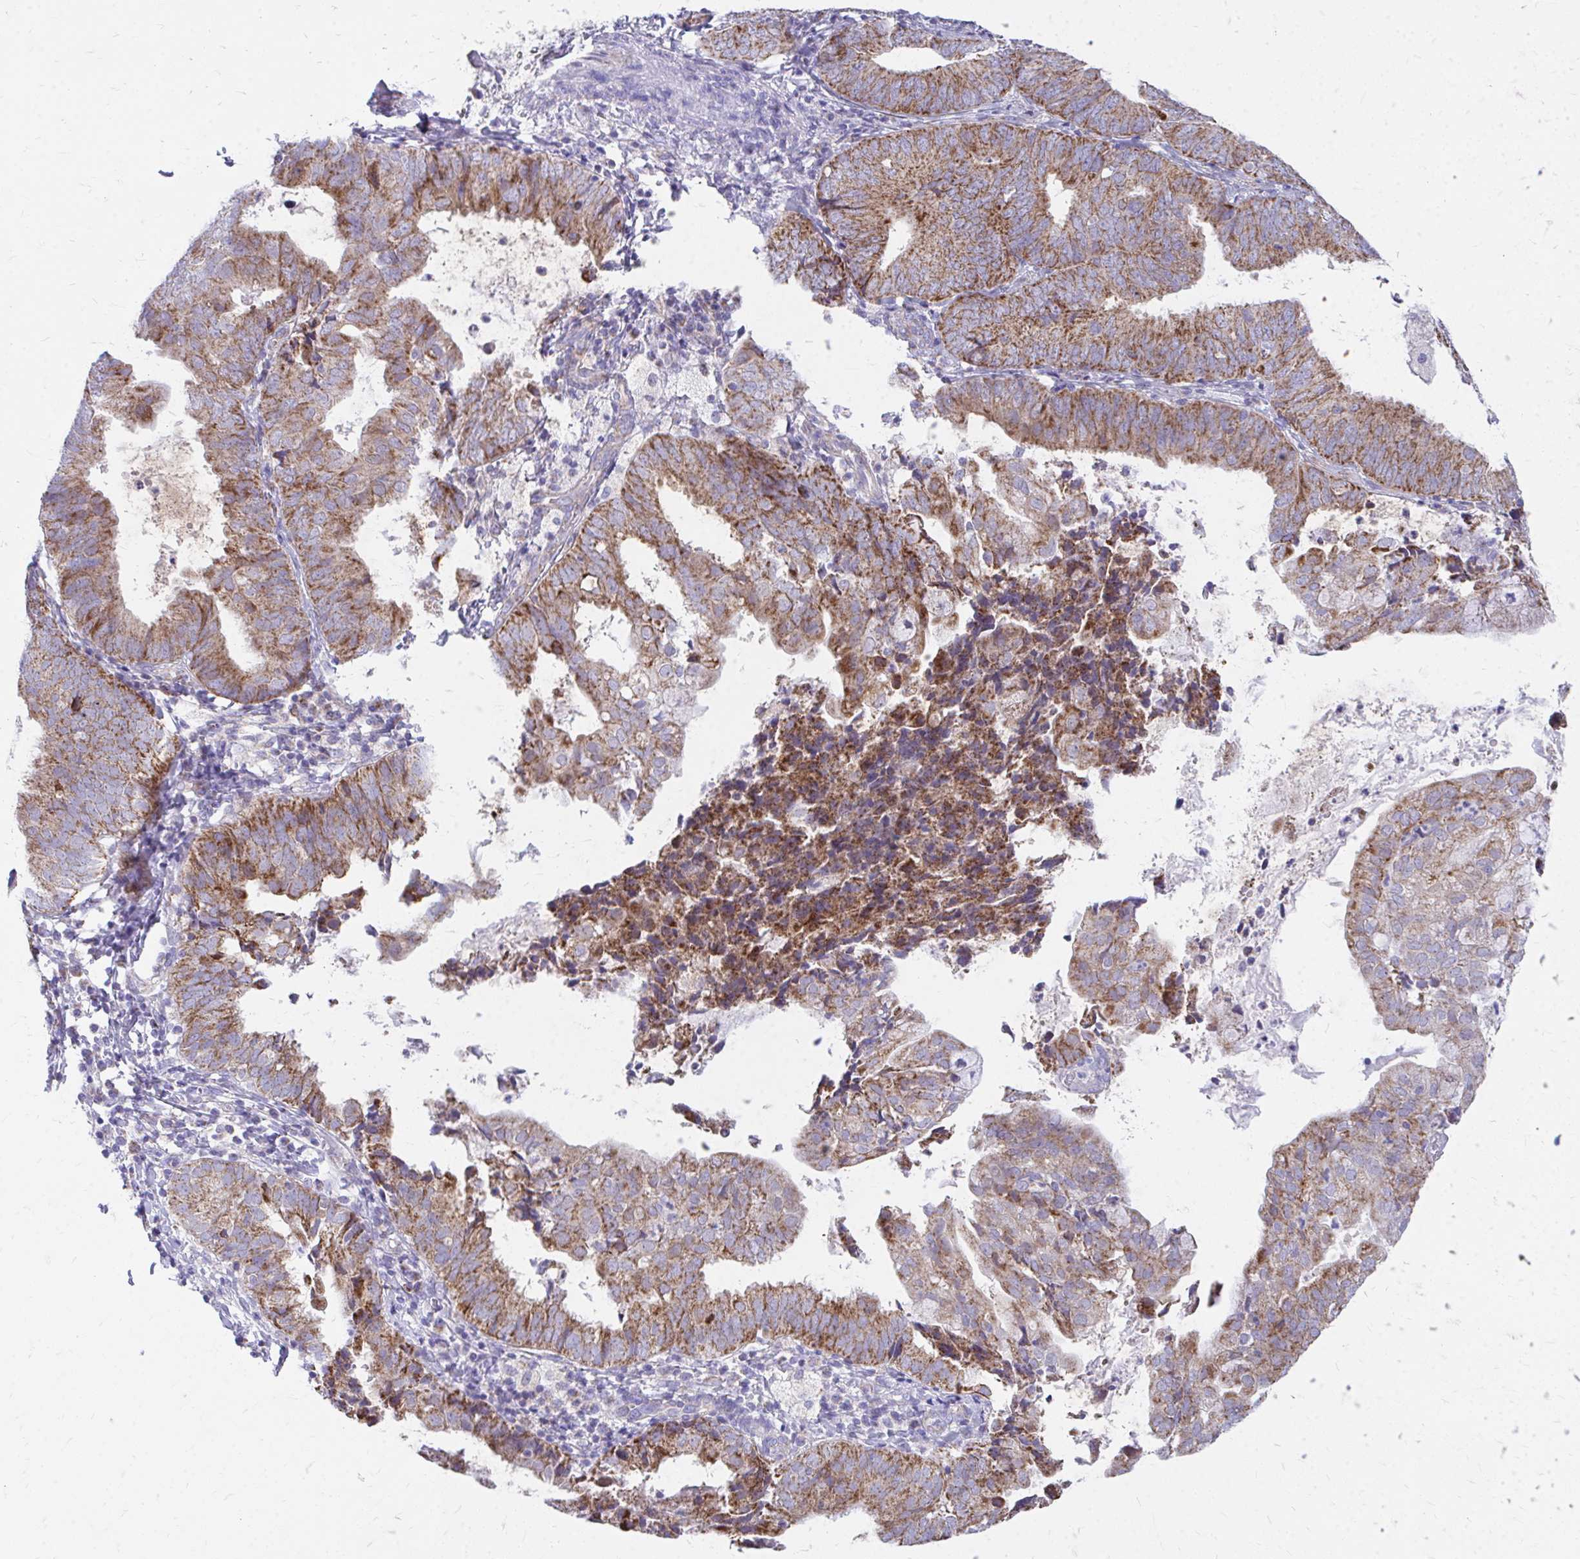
{"staining": {"intensity": "moderate", "quantity": ">75%", "location": "cytoplasmic/membranous"}, "tissue": "endometrial cancer", "cell_type": "Tumor cells", "image_type": "cancer", "snomed": [{"axis": "morphology", "description": "Adenocarcinoma, NOS"}, {"axis": "topography", "description": "Endometrium"}], "caption": "Protein analysis of endometrial cancer tissue demonstrates moderate cytoplasmic/membranous staining in about >75% of tumor cells.", "gene": "MRPL19", "patient": {"sex": "female", "age": 80}}